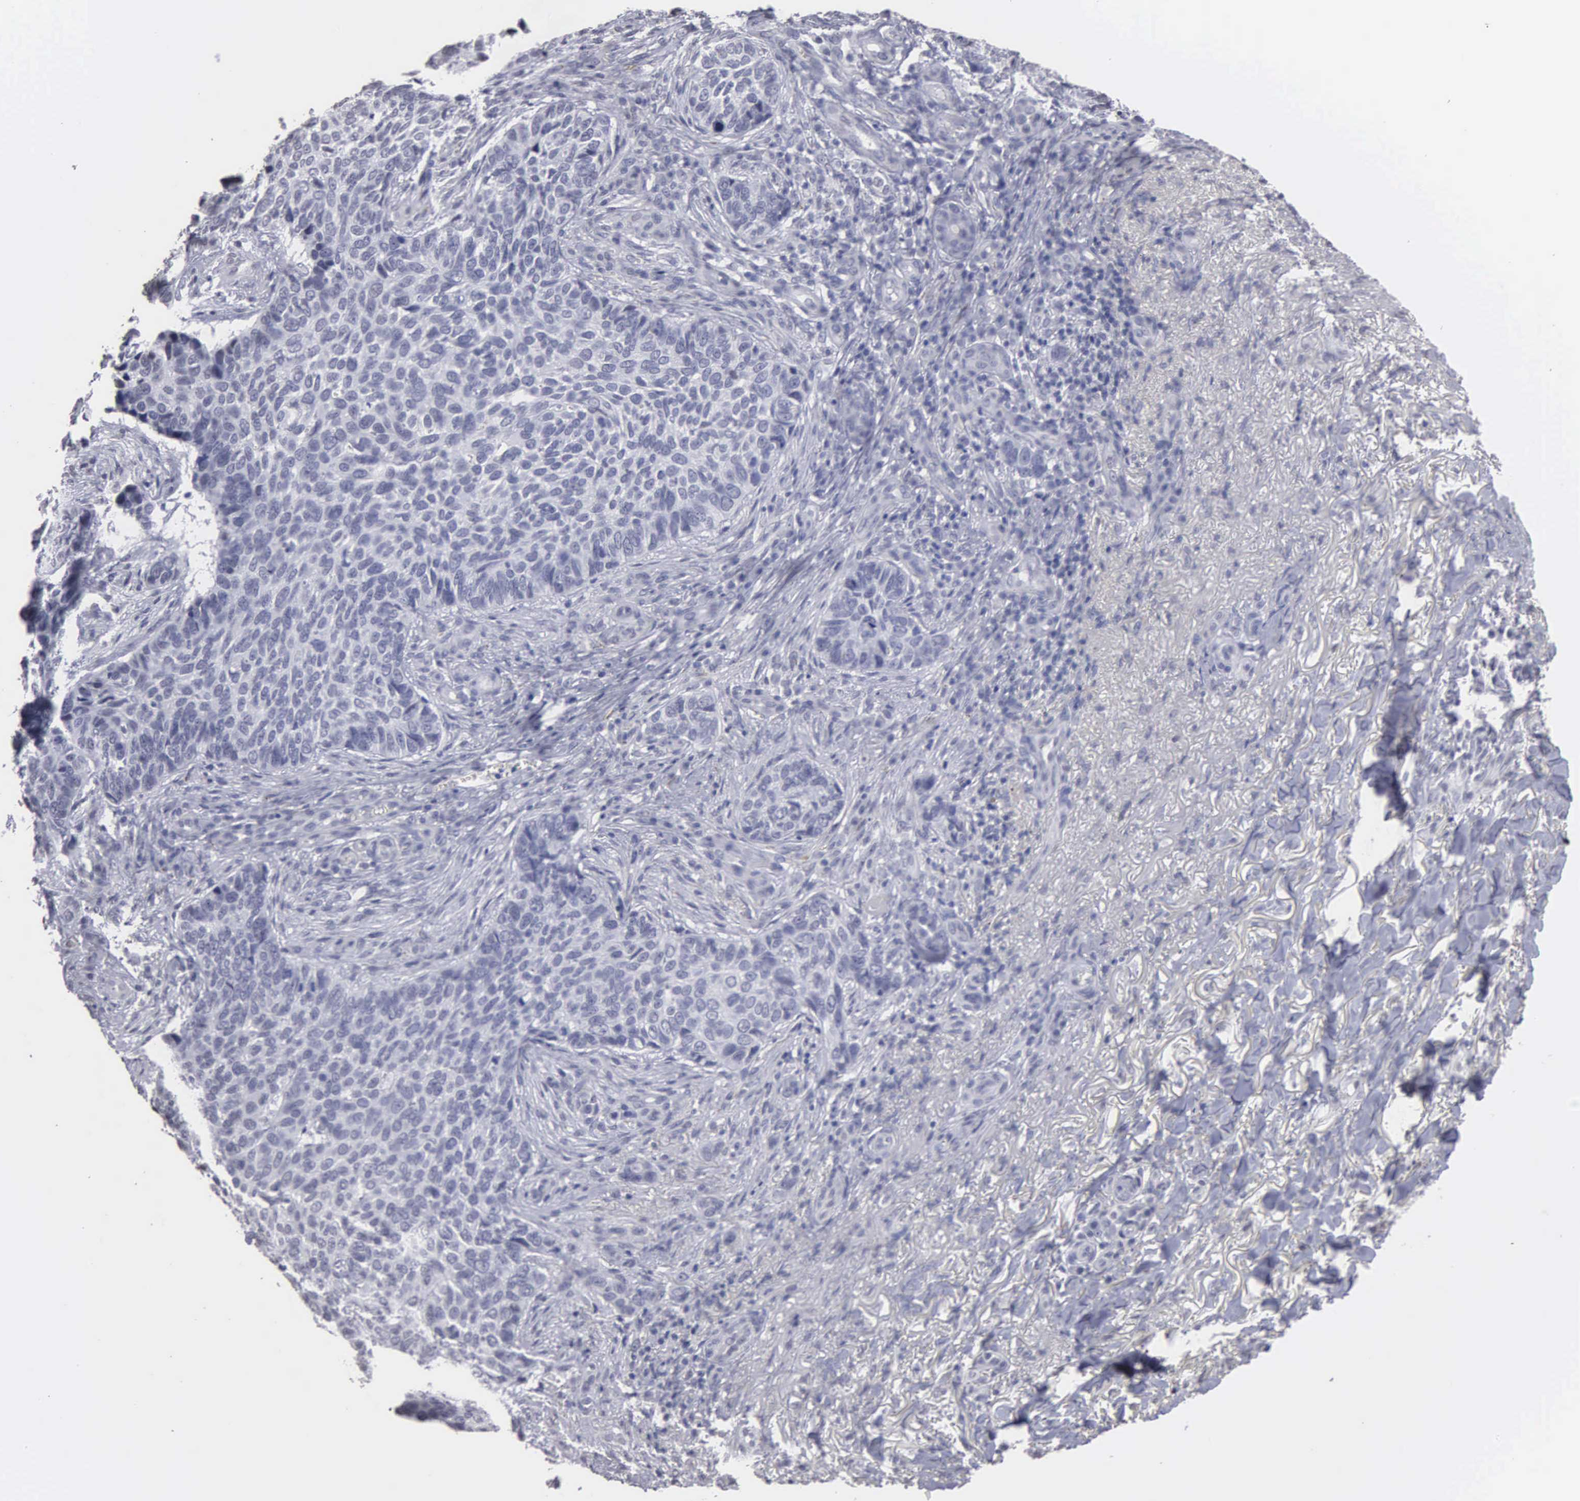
{"staining": {"intensity": "negative", "quantity": "none", "location": "none"}, "tissue": "skin cancer", "cell_type": "Tumor cells", "image_type": "cancer", "snomed": [{"axis": "morphology", "description": "Basal cell carcinoma"}, {"axis": "topography", "description": "Skin"}], "caption": "Skin cancer was stained to show a protein in brown. There is no significant staining in tumor cells.", "gene": "UPB1", "patient": {"sex": "male", "age": 81}}